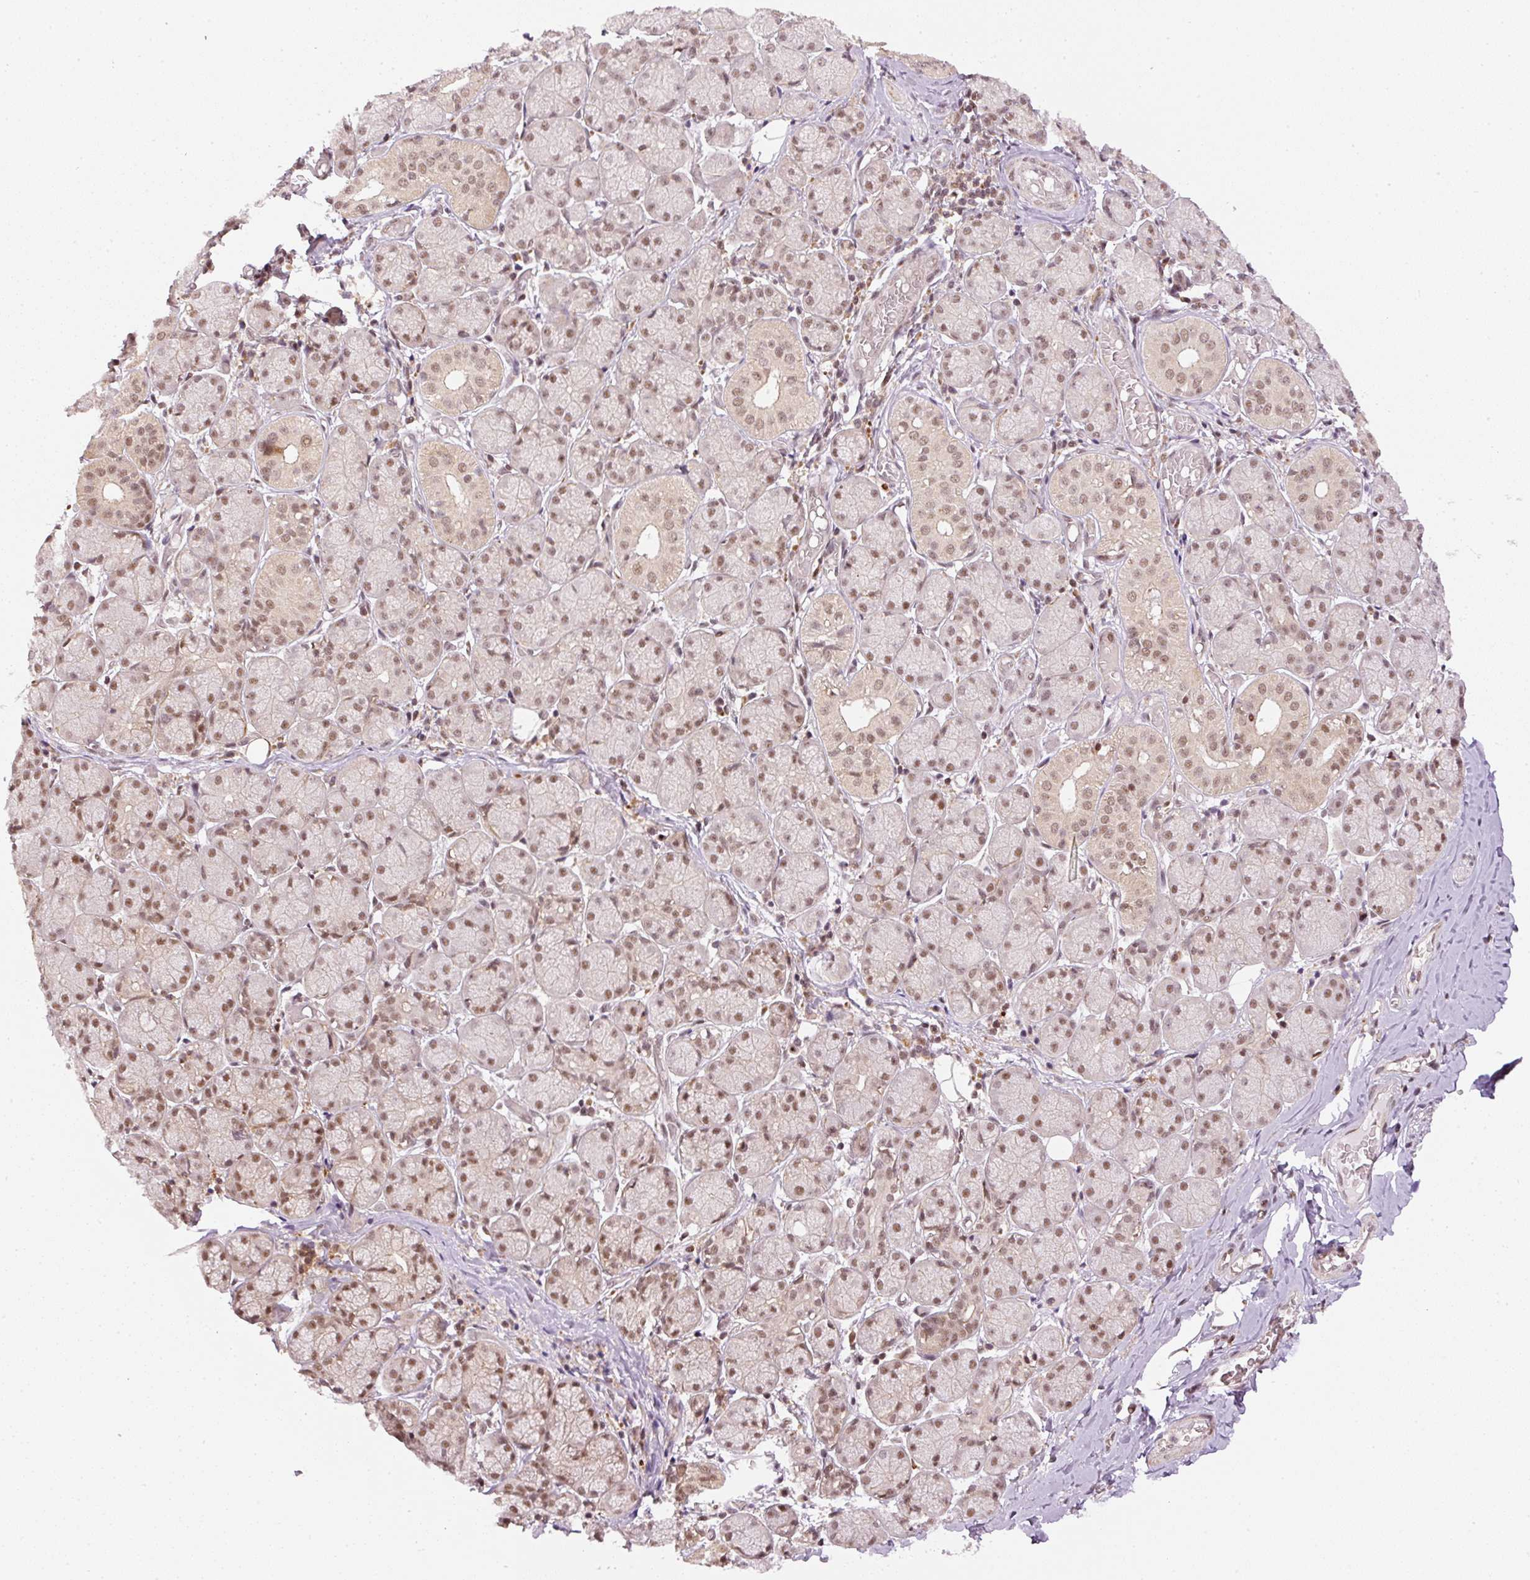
{"staining": {"intensity": "negative", "quantity": "none", "location": "none"}, "tissue": "adipose tissue", "cell_type": "Adipocytes", "image_type": "normal", "snomed": [{"axis": "morphology", "description": "Normal tissue, NOS"}, {"axis": "topography", "description": "Salivary gland"}, {"axis": "topography", "description": "Peripheral nerve tissue"}], "caption": "A high-resolution photomicrograph shows IHC staining of unremarkable adipose tissue, which demonstrates no significant staining in adipocytes.", "gene": "THOC6", "patient": {"sex": "female", "age": 24}}